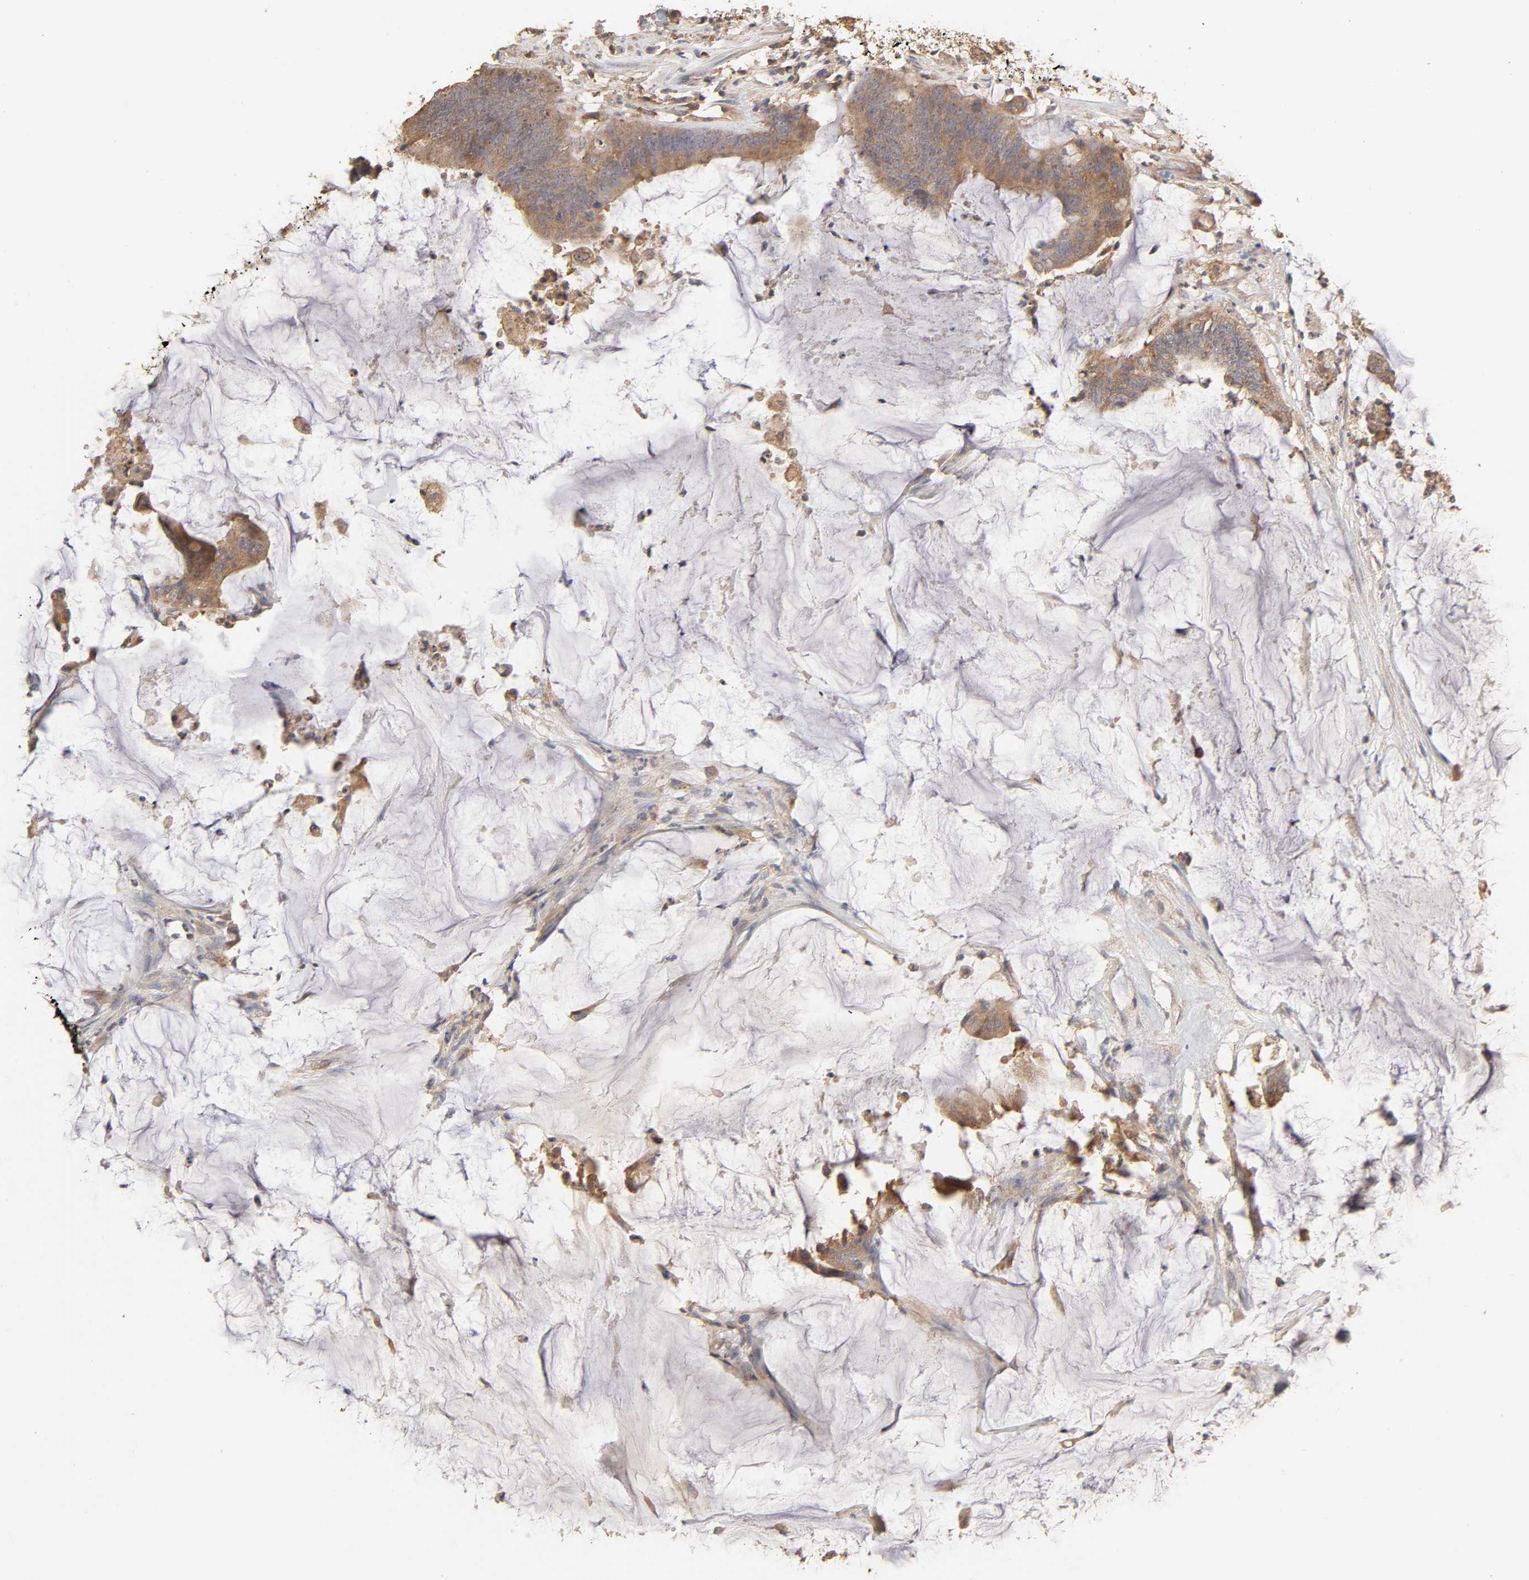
{"staining": {"intensity": "moderate", "quantity": ">75%", "location": "cytoplasmic/membranous"}, "tissue": "colorectal cancer", "cell_type": "Tumor cells", "image_type": "cancer", "snomed": [{"axis": "morphology", "description": "Adenocarcinoma, NOS"}, {"axis": "topography", "description": "Rectum"}], "caption": "Adenocarcinoma (colorectal) tissue shows moderate cytoplasmic/membranous staining in approximately >75% of tumor cells, visualized by immunohistochemistry. (DAB IHC with brightfield microscopy, high magnification).", "gene": "AP1G2", "patient": {"sex": "female", "age": 66}}